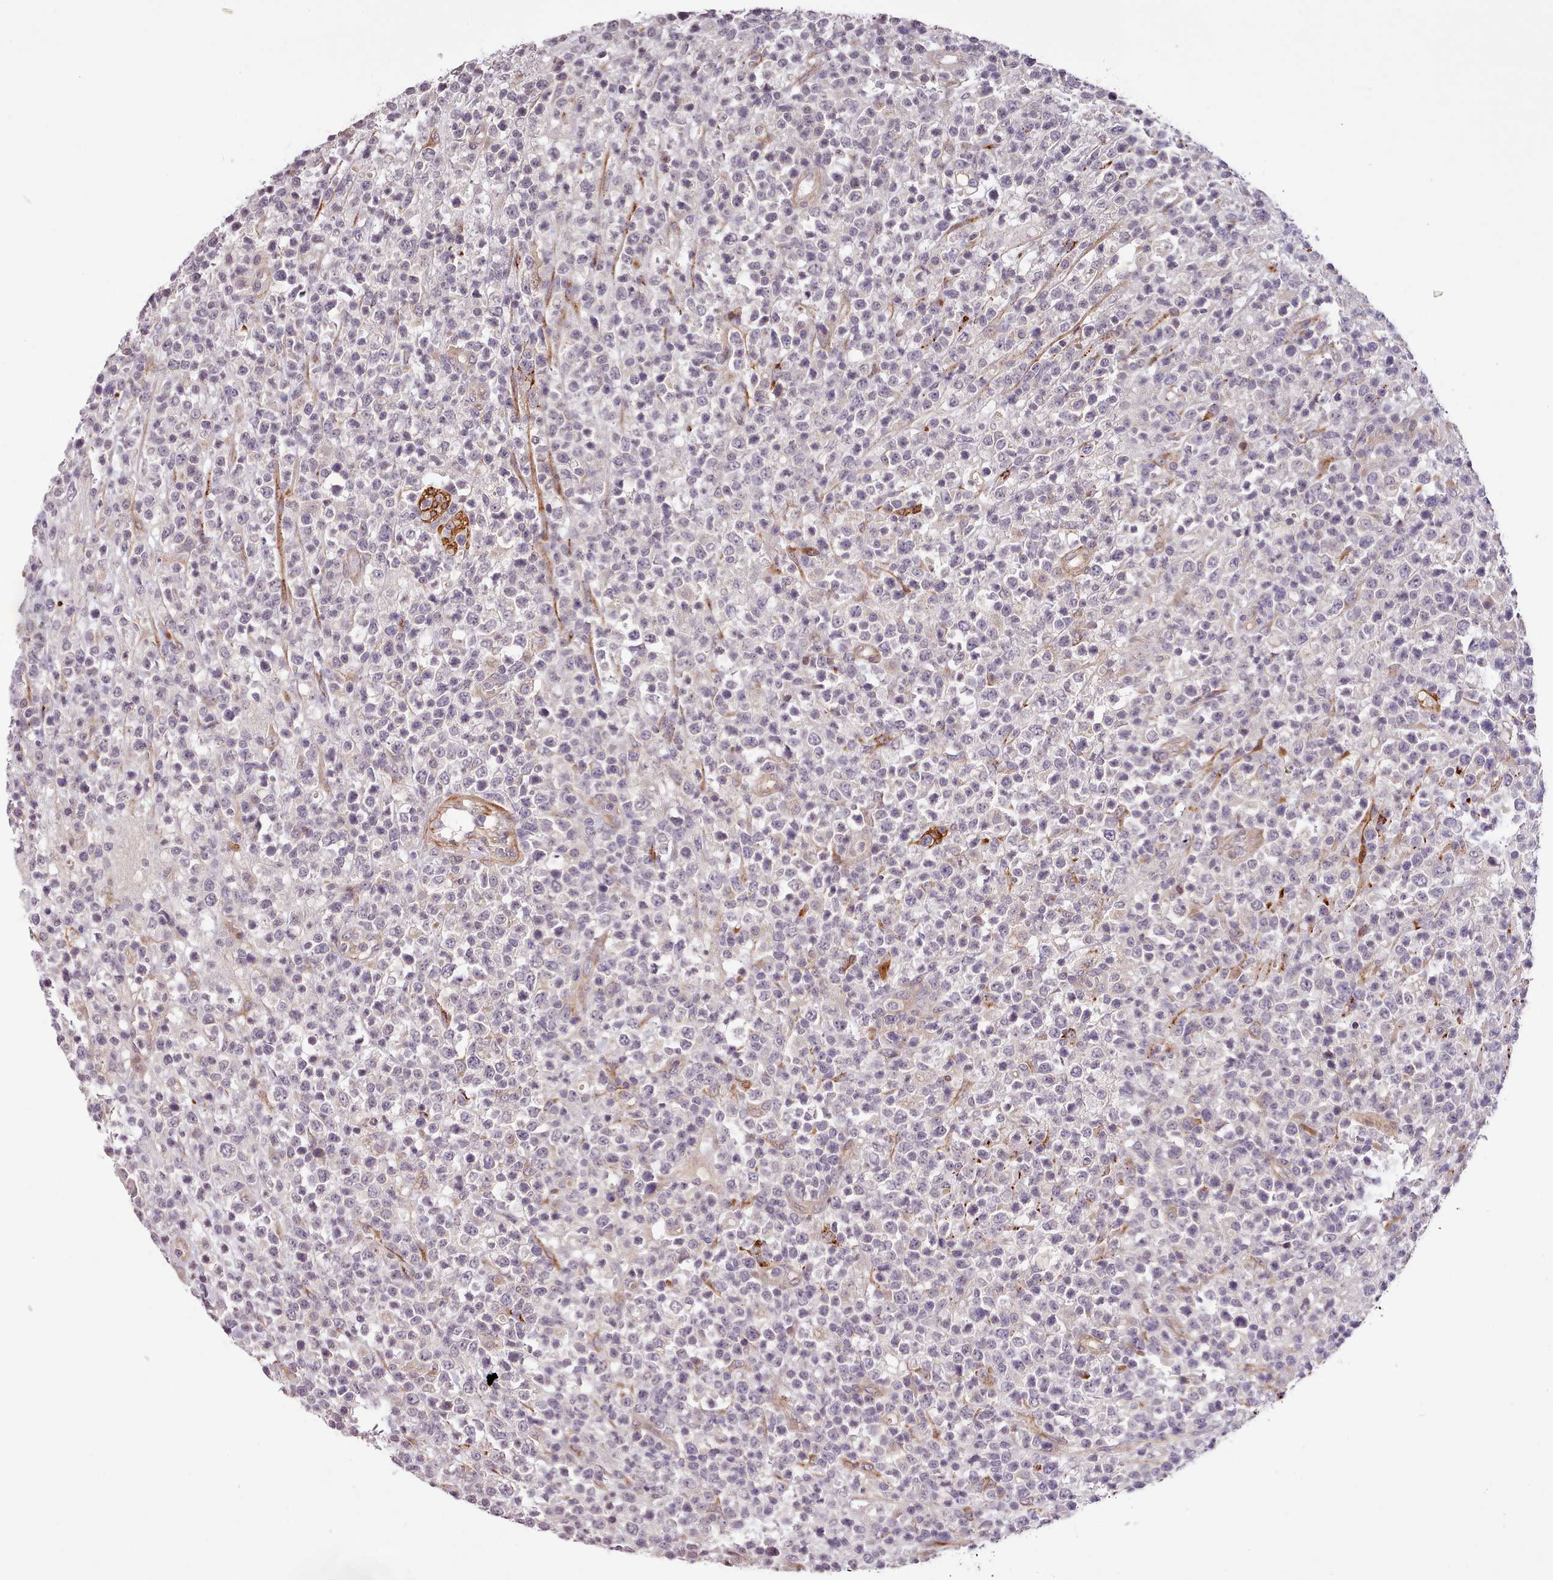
{"staining": {"intensity": "negative", "quantity": "none", "location": "none"}, "tissue": "lymphoma", "cell_type": "Tumor cells", "image_type": "cancer", "snomed": [{"axis": "morphology", "description": "Malignant lymphoma, non-Hodgkin's type, High grade"}, {"axis": "topography", "description": "Colon"}], "caption": "Malignant lymphoma, non-Hodgkin's type (high-grade) stained for a protein using immunohistochemistry exhibits no staining tumor cells.", "gene": "ZNF658", "patient": {"sex": "female", "age": 53}}